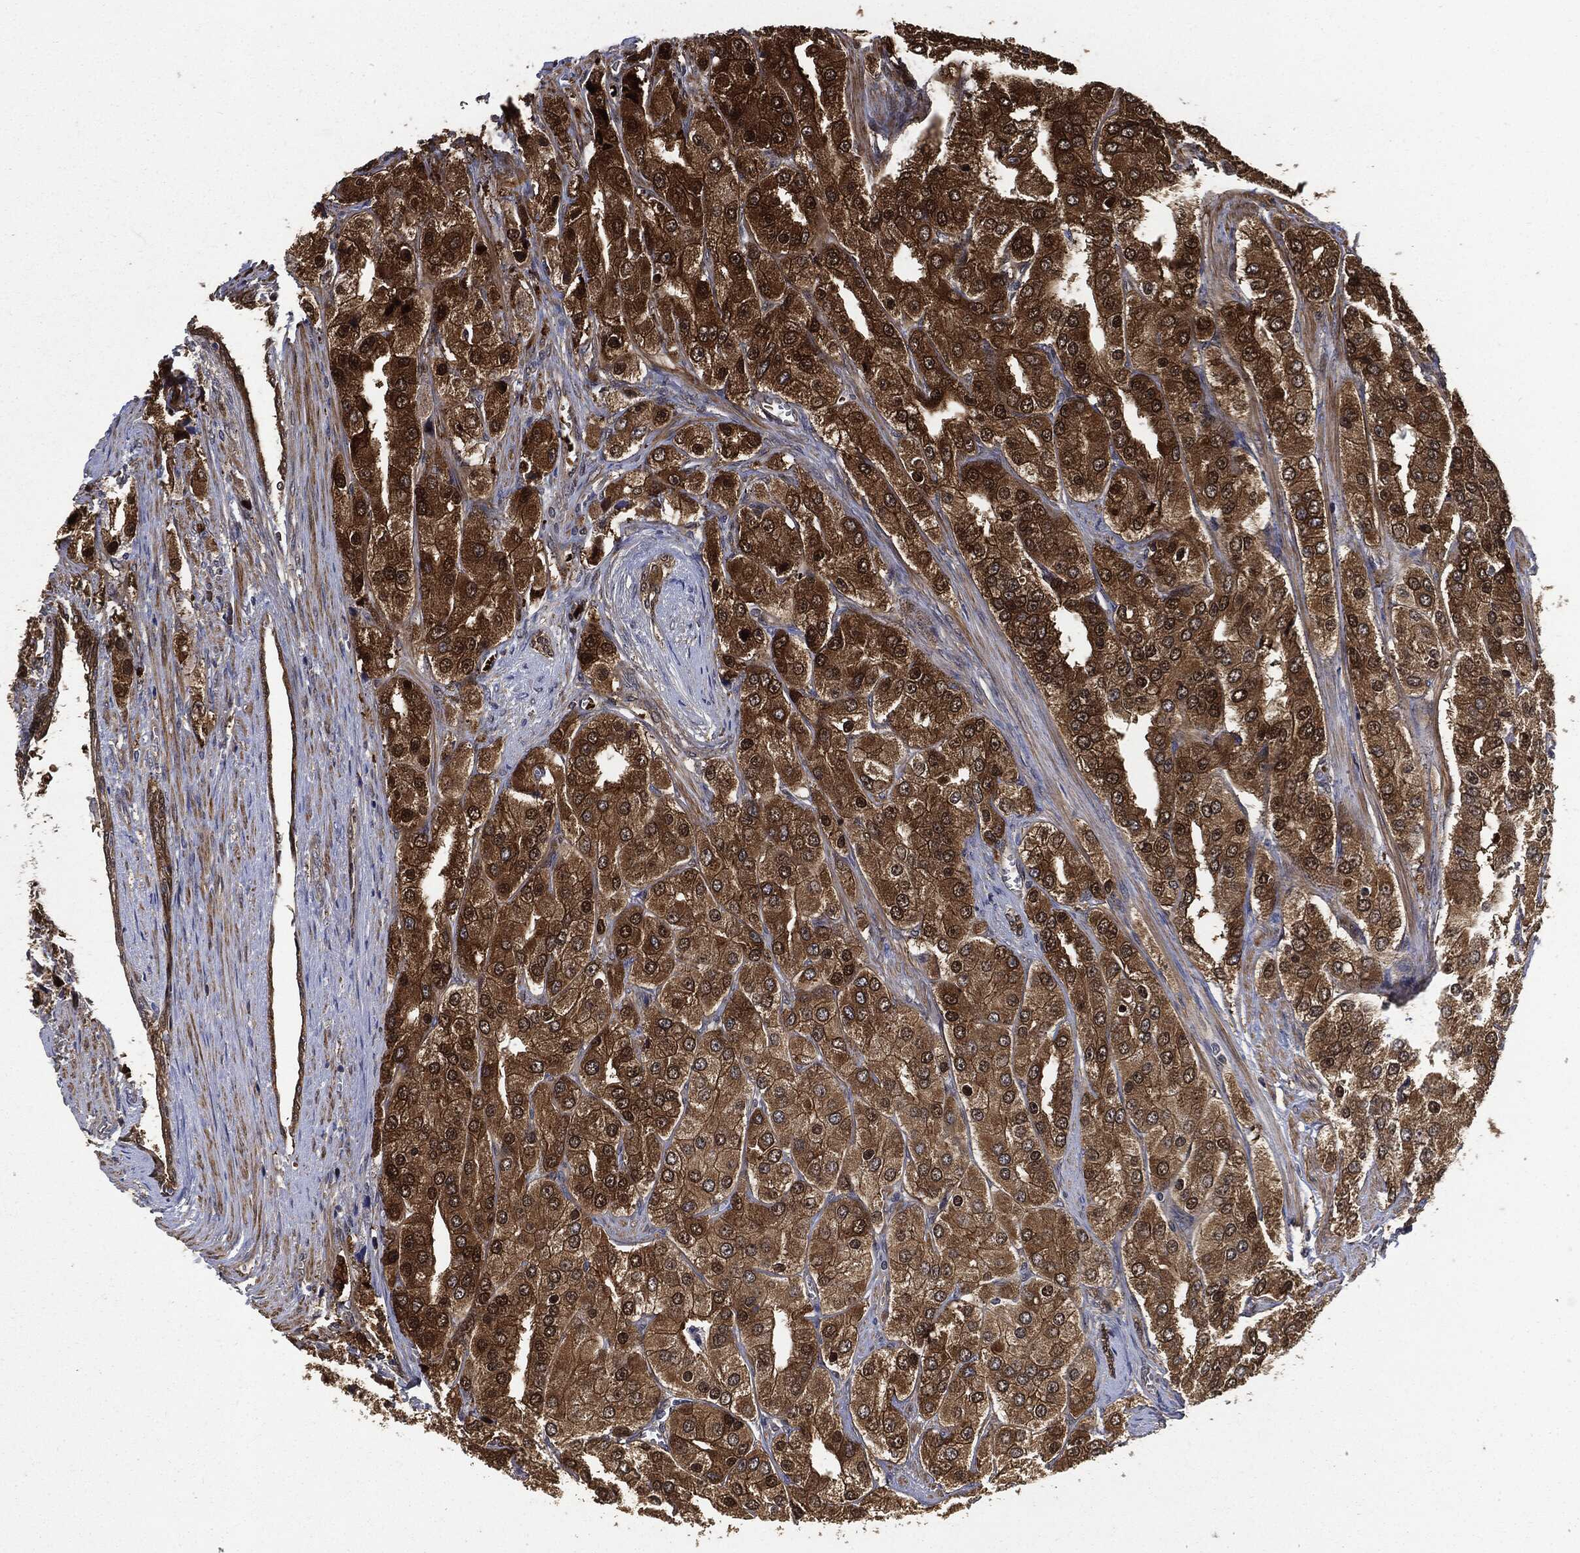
{"staining": {"intensity": "strong", "quantity": ">75%", "location": "cytoplasmic/membranous"}, "tissue": "prostate cancer", "cell_type": "Tumor cells", "image_type": "cancer", "snomed": [{"axis": "morphology", "description": "Adenocarcinoma, Low grade"}, {"axis": "topography", "description": "Prostate"}], "caption": "A micrograph of human prostate cancer (adenocarcinoma (low-grade)) stained for a protein demonstrates strong cytoplasmic/membranous brown staining in tumor cells. (DAB (3,3'-diaminobenzidine) = brown stain, brightfield microscopy at high magnification).", "gene": "PRDX2", "patient": {"sex": "male", "age": 69}}